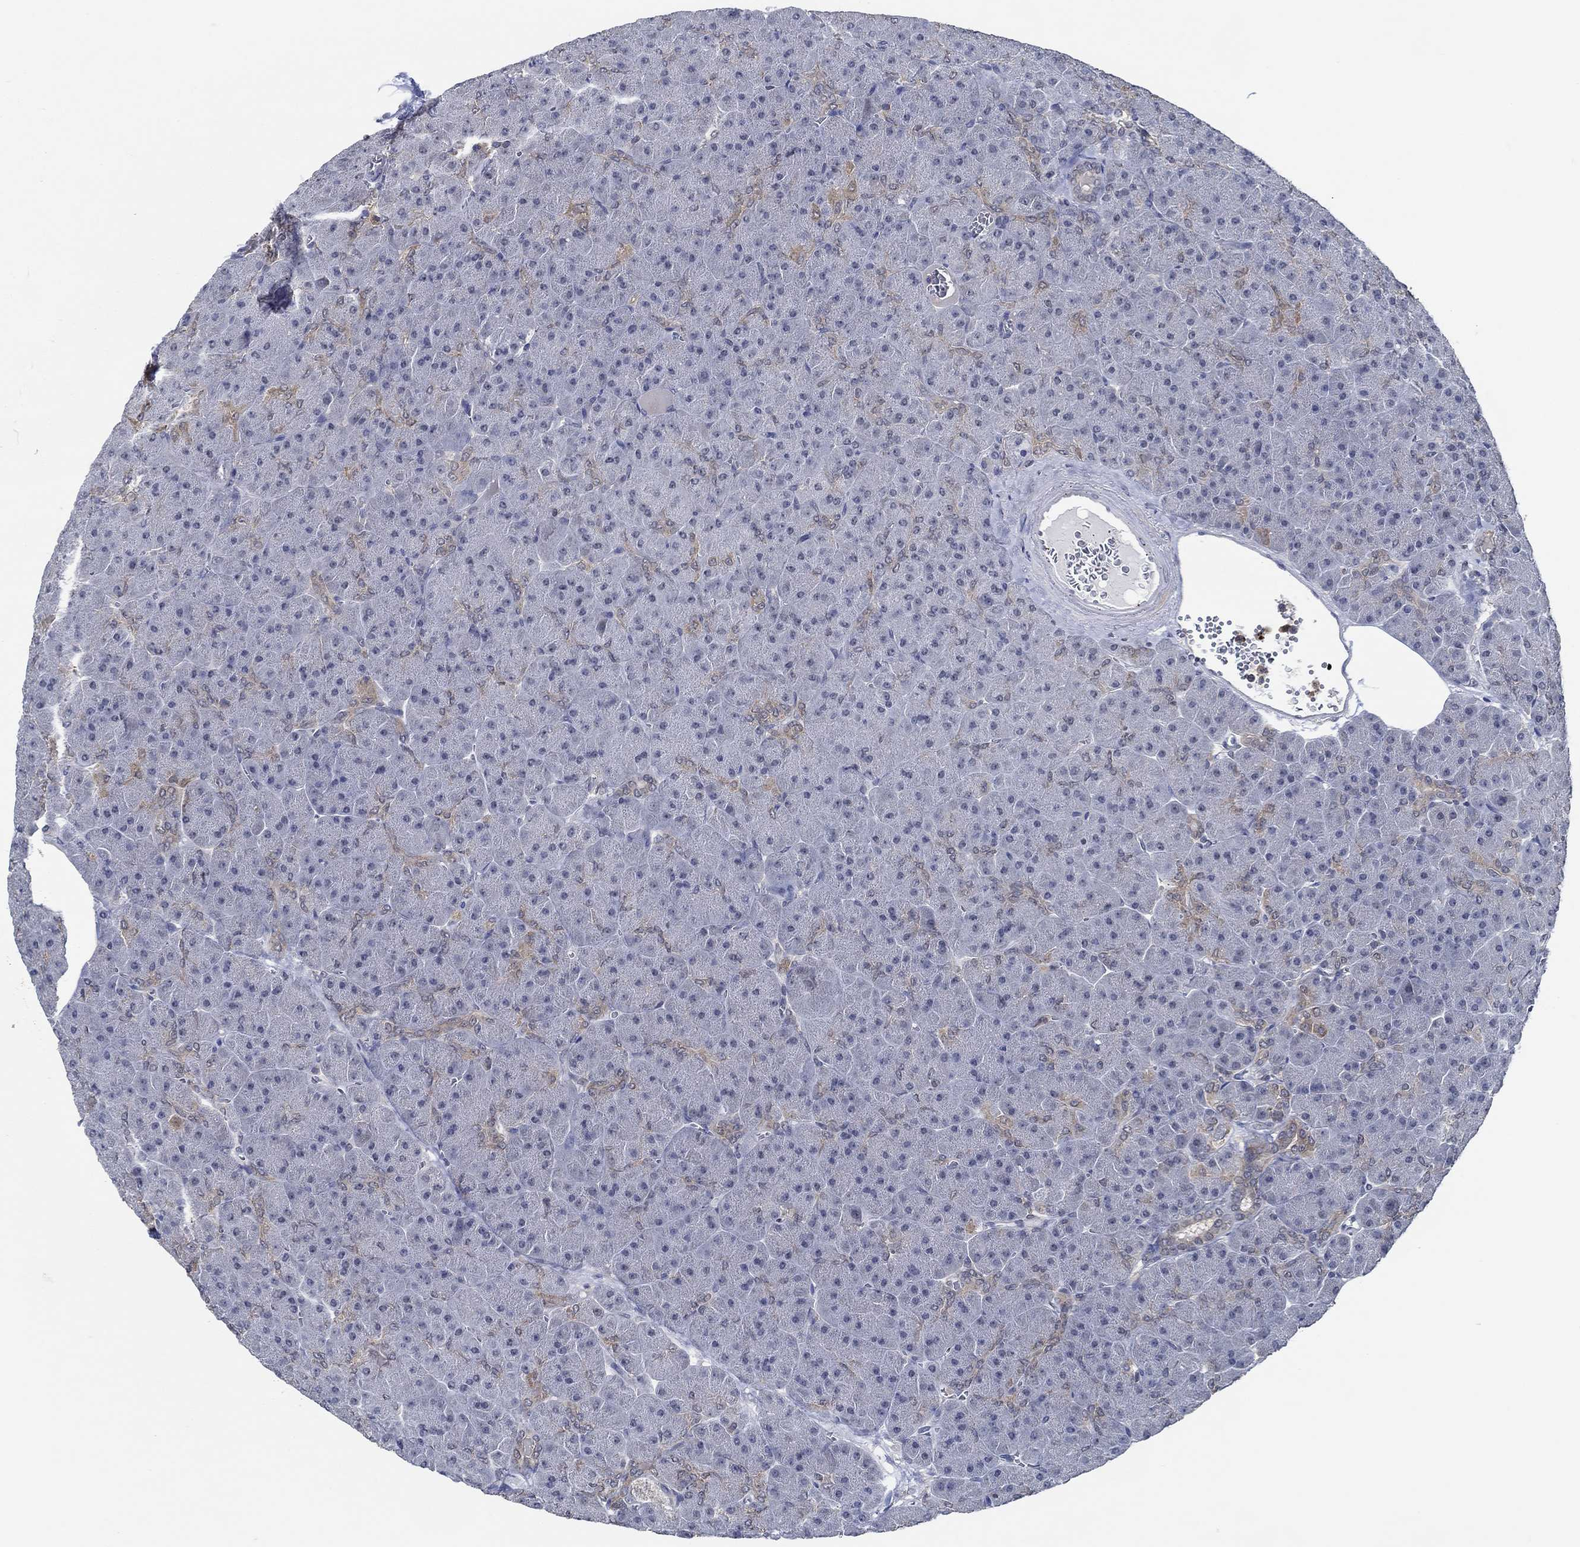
{"staining": {"intensity": "weak", "quantity": "<25%", "location": "cytoplasmic/membranous"}, "tissue": "pancreas", "cell_type": "Exocrine glandular cells", "image_type": "normal", "snomed": [{"axis": "morphology", "description": "Normal tissue, NOS"}, {"axis": "topography", "description": "Pancreas"}], "caption": "Immunohistochemistry (IHC) micrograph of unremarkable pancreas: pancreas stained with DAB reveals no significant protein staining in exocrine glandular cells.", "gene": "DACT1", "patient": {"sex": "male", "age": 61}}